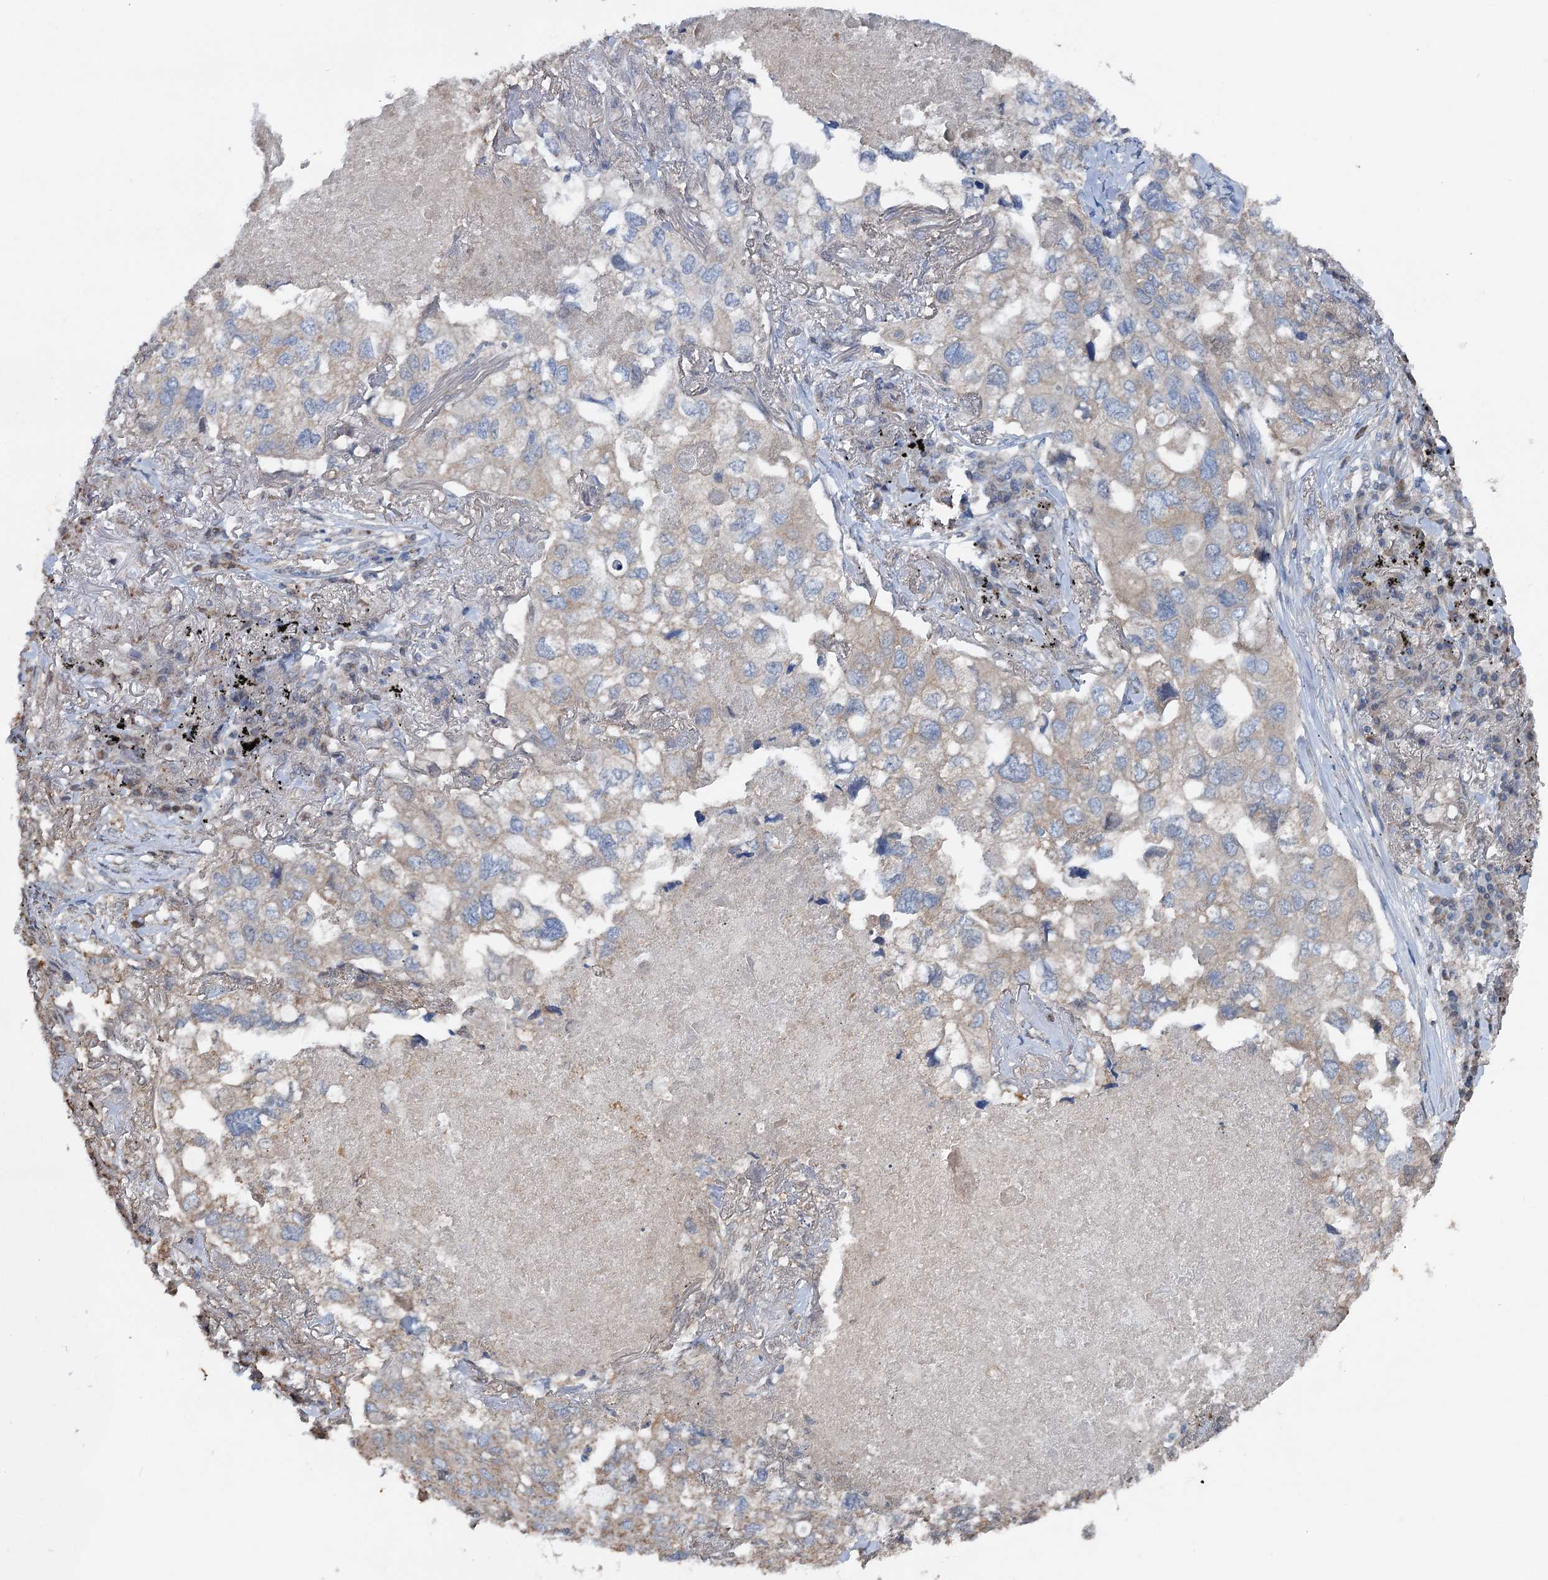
{"staining": {"intensity": "weak", "quantity": "<25%", "location": "cytoplasmic/membranous"}, "tissue": "lung cancer", "cell_type": "Tumor cells", "image_type": "cancer", "snomed": [{"axis": "morphology", "description": "Adenocarcinoma, NOS"}, {"axis": "topography", "description": "Lung"}], "caption": "Tumor cells show no significant expression in adenocarcinoma (lung).", "gene": "ARL13A", "patient": {"sex": "male", "age": 65}}